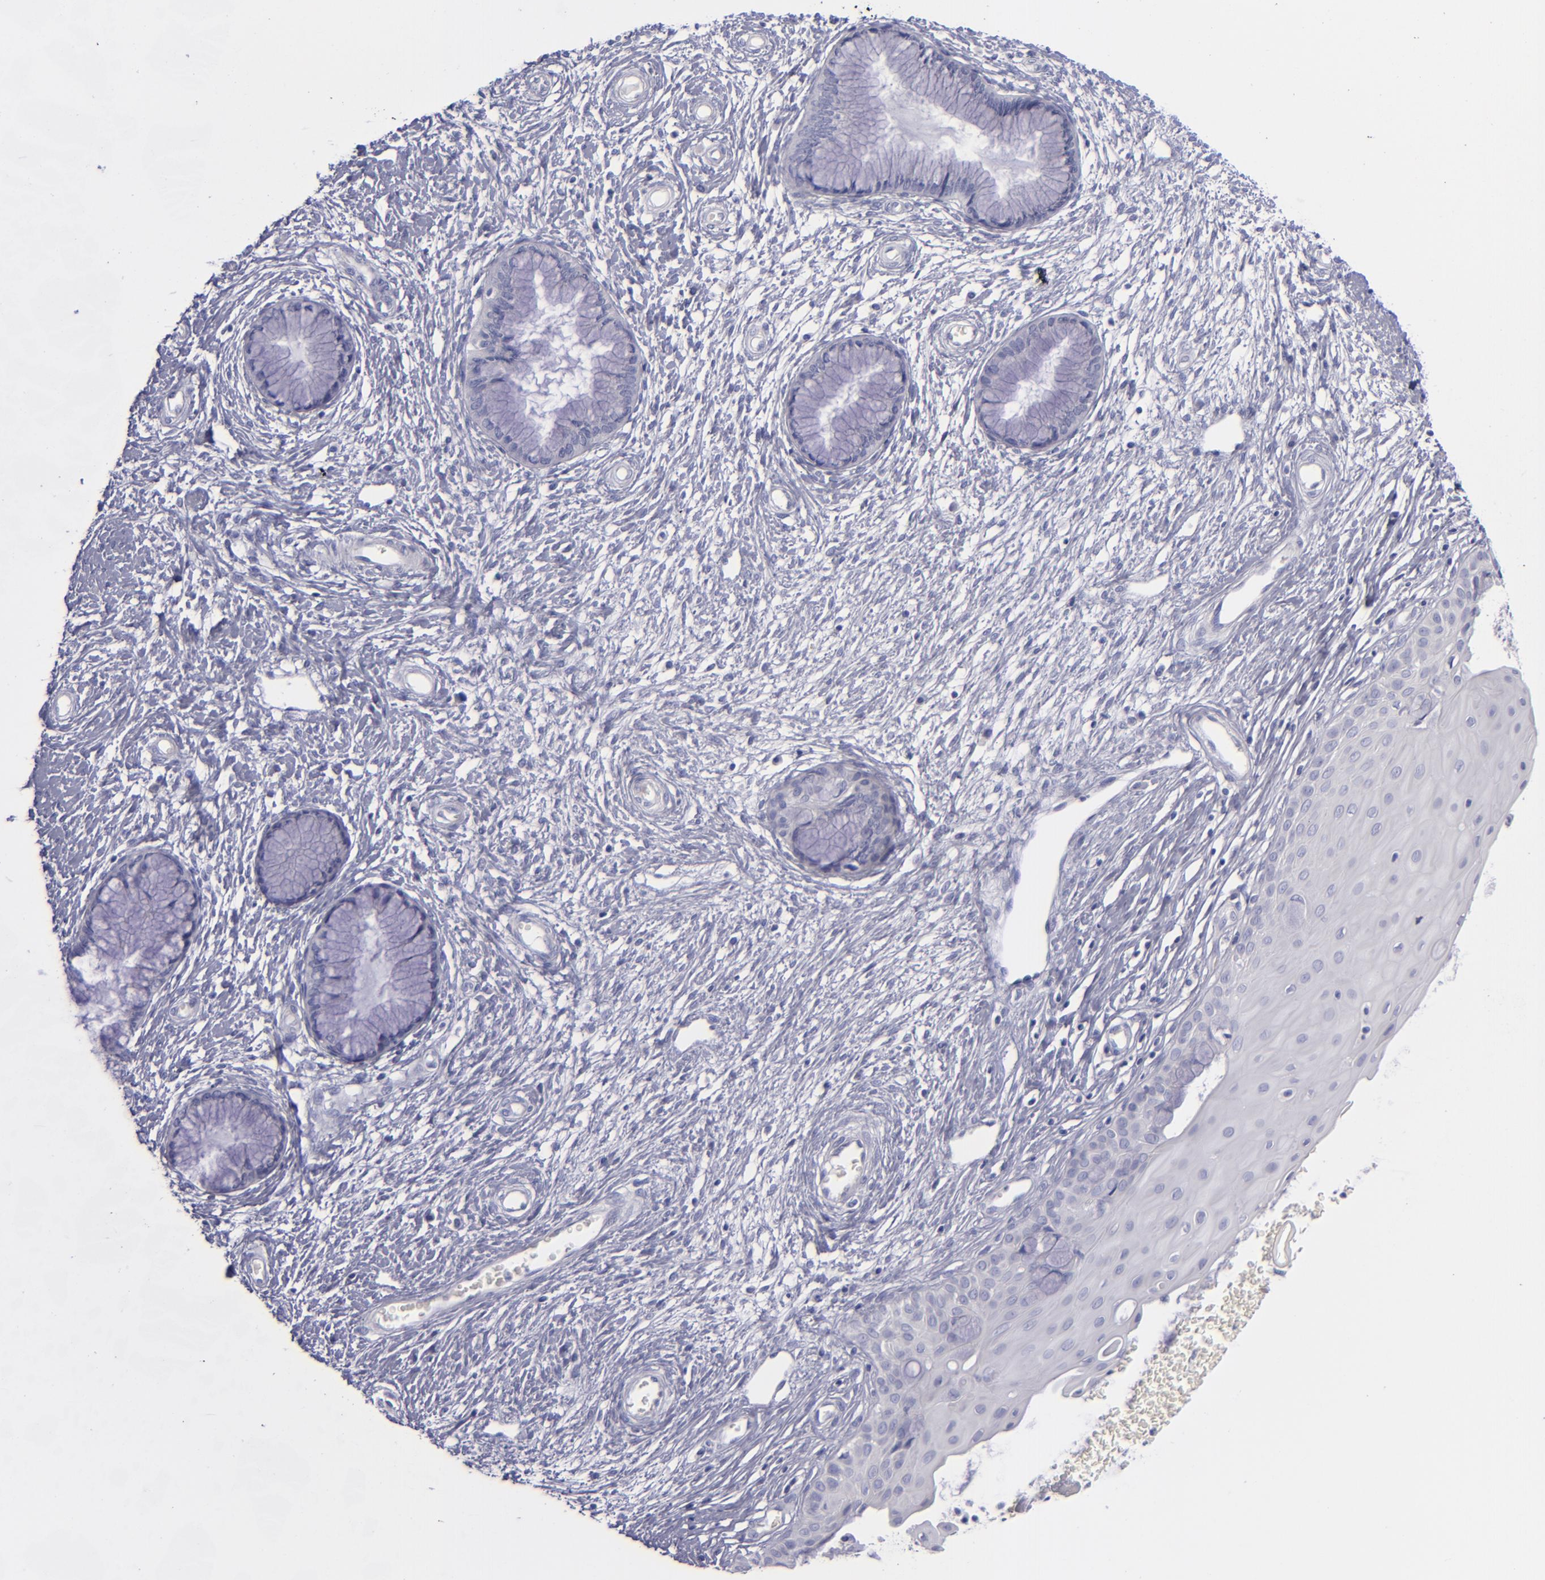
{"staining": {"intensity": "negative", "quantity": "none", "location": "none"}, "tissue": "cervix", "cell_type": "Glandular cells", "image_type": "normal", "snomed": [{"axis": "morphology", "description": "Normal tissue, NOS"}, {"axis": "topography", "description": "Cervix"}], "caption": "Histopathology image shows no significant protein staining in glandular cells of benign cervix. Nuclei are stained in blue.", "gene": "CD22", "patient": {"sex": "female", "age": 55}}